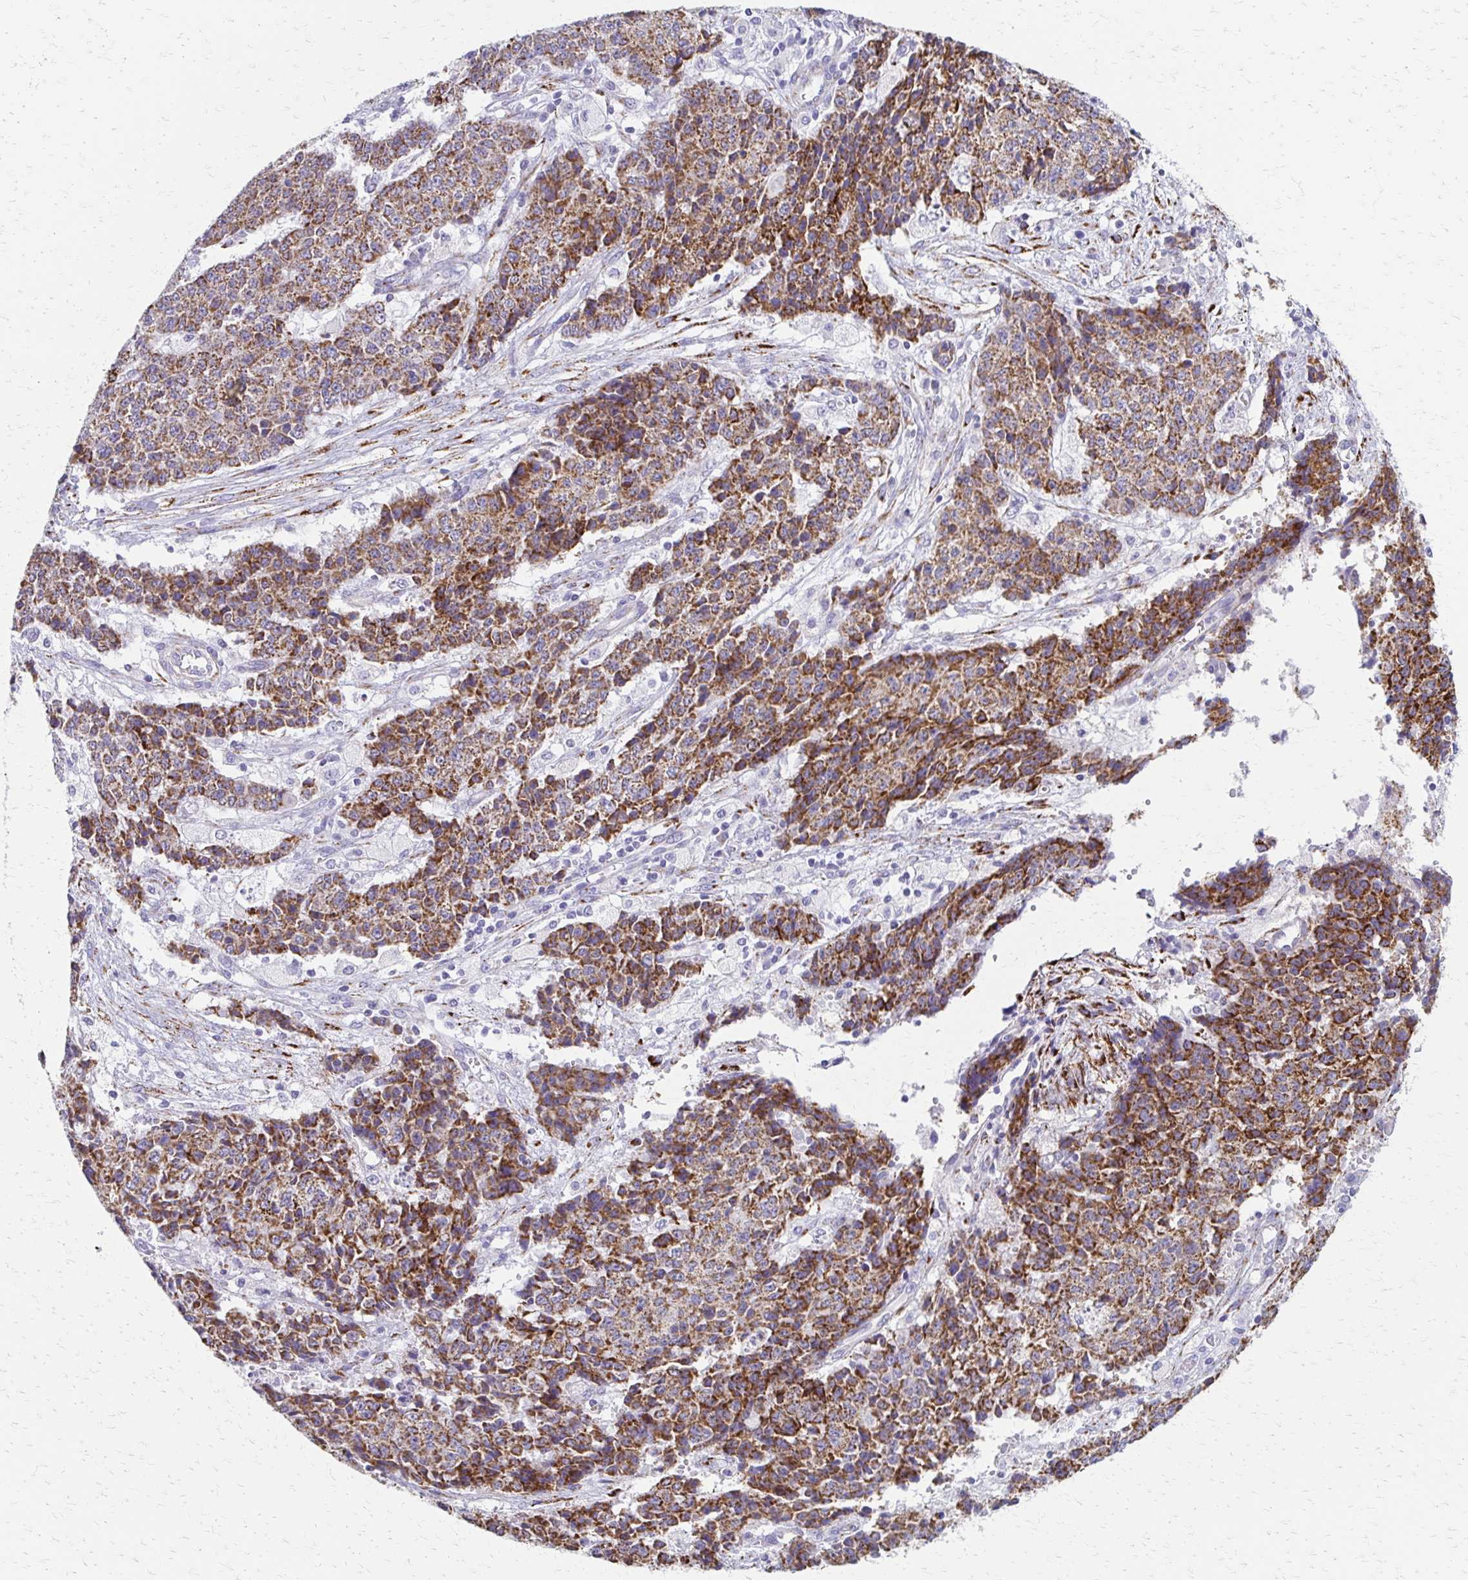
{"staining": {"intensity": "strong", "quantity": ">75%", "location": "cytoplasmic/membranous"}, "tissue": "ovarian cancer", "cell_type": "Tumor cells", "image_type": "cancer", "snomed": [{"axis": "morphology", "description": "Carcinoma, endometroid"}, {"axis": "topography", "description": "Ovary"}], "caption": "Strong cytoplasmic/membranous expression for a protein is appreciated in approximately >75% of tumor cells of ovarian endometroid carcinoma using IHC.", "gene": "ZSCAN5B", "patient": {"sex": "female", "age": 42}}